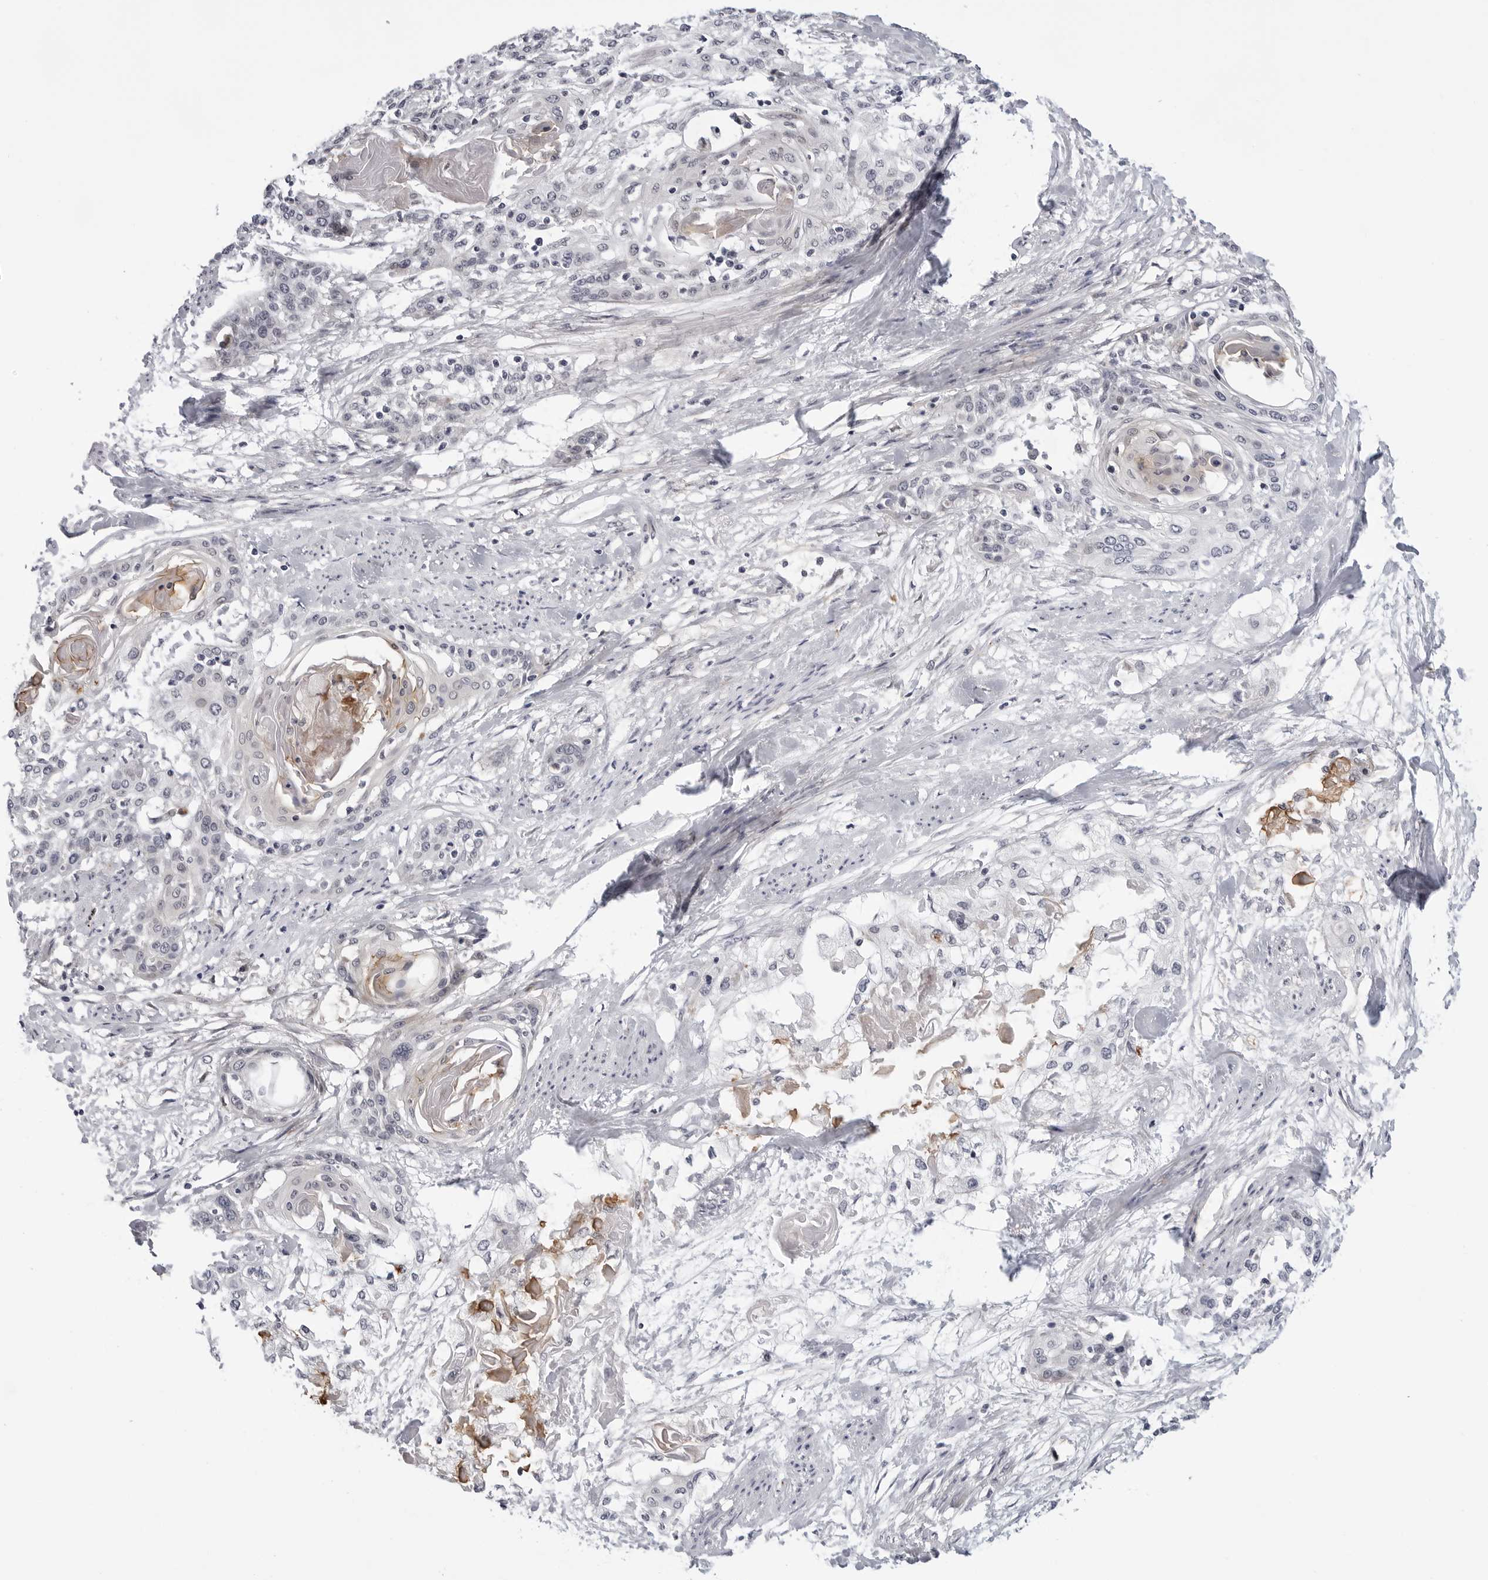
{"staining": {"intensity": "negative", "quantity": "none", "location": "none"}, "tissue": "cervical cancer", "cell_type": "Tumor cells", "image_type": "cancer", "snomed": [{"axis": "morphology", "description": "Squamous cell carcinoma, NOS"}, {"axis": "topography", "description": "Cervix"}], "caption": "Tumor cells are negative for protein expression in human cervical cancer (squamous cell carcinoma).", "gene": "KIAA1614", "patient": {"sex": "female", "age": 57}}